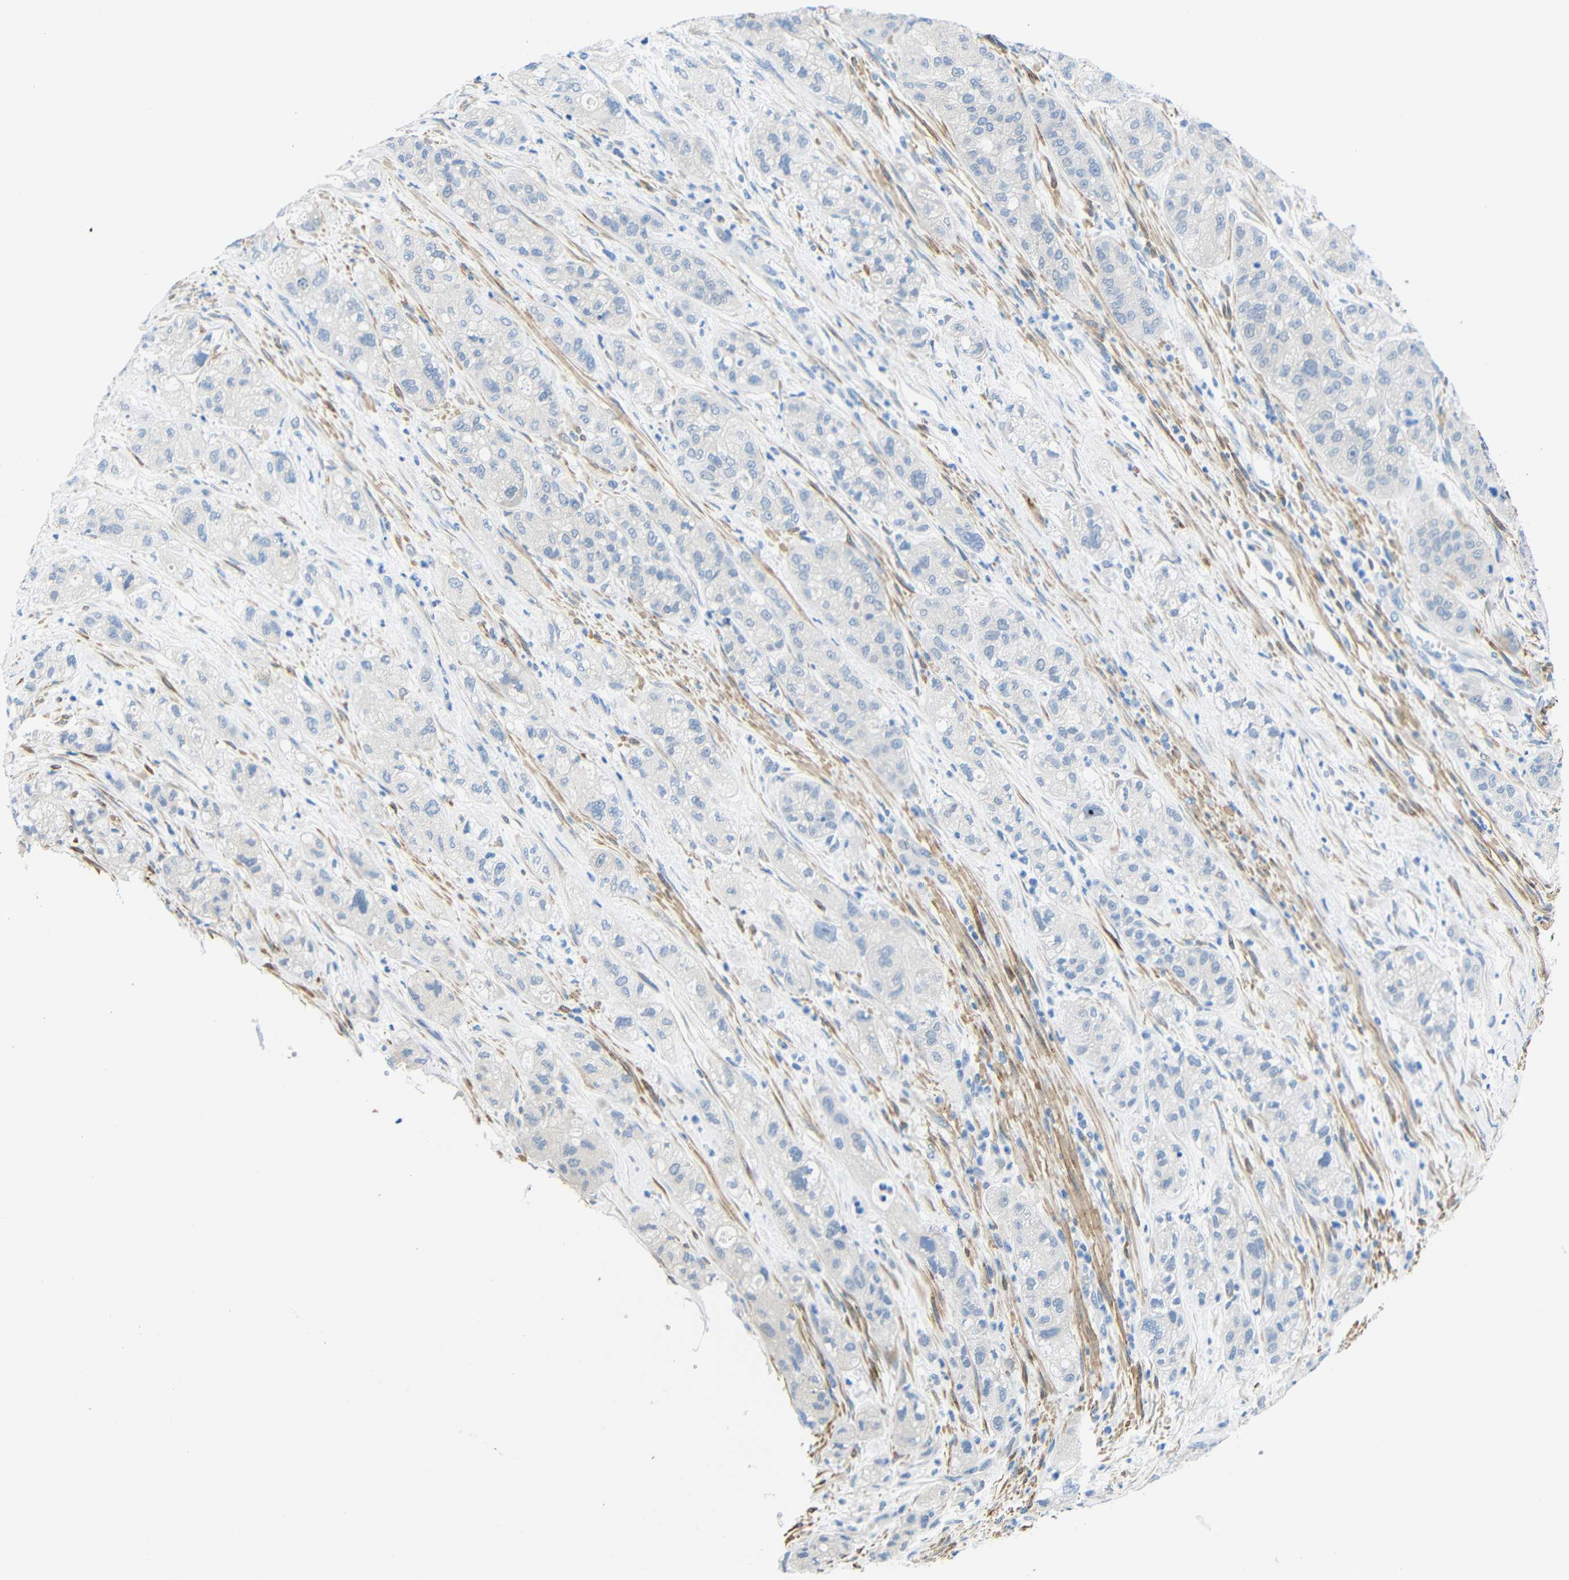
{"staining": {"intensity": "negative", "quantity": "none", "location": "none"}, "tissue": "pancreatic cancer", "cell_type": "Tumor cells", "image_type": "cancer", "snomed": [{"axis": "morphology", "description": "Adenocarcinoma, NOS"}, {"axis": "topography", "description": "Pancreas"}], "caption": "Adenocarcinoma (pancreatic) was stained to show a protein in brown. There is no significant positivity in tumor cells.", "gene": "NEGR1", "patient": {"sex": "female", "age": 78}}